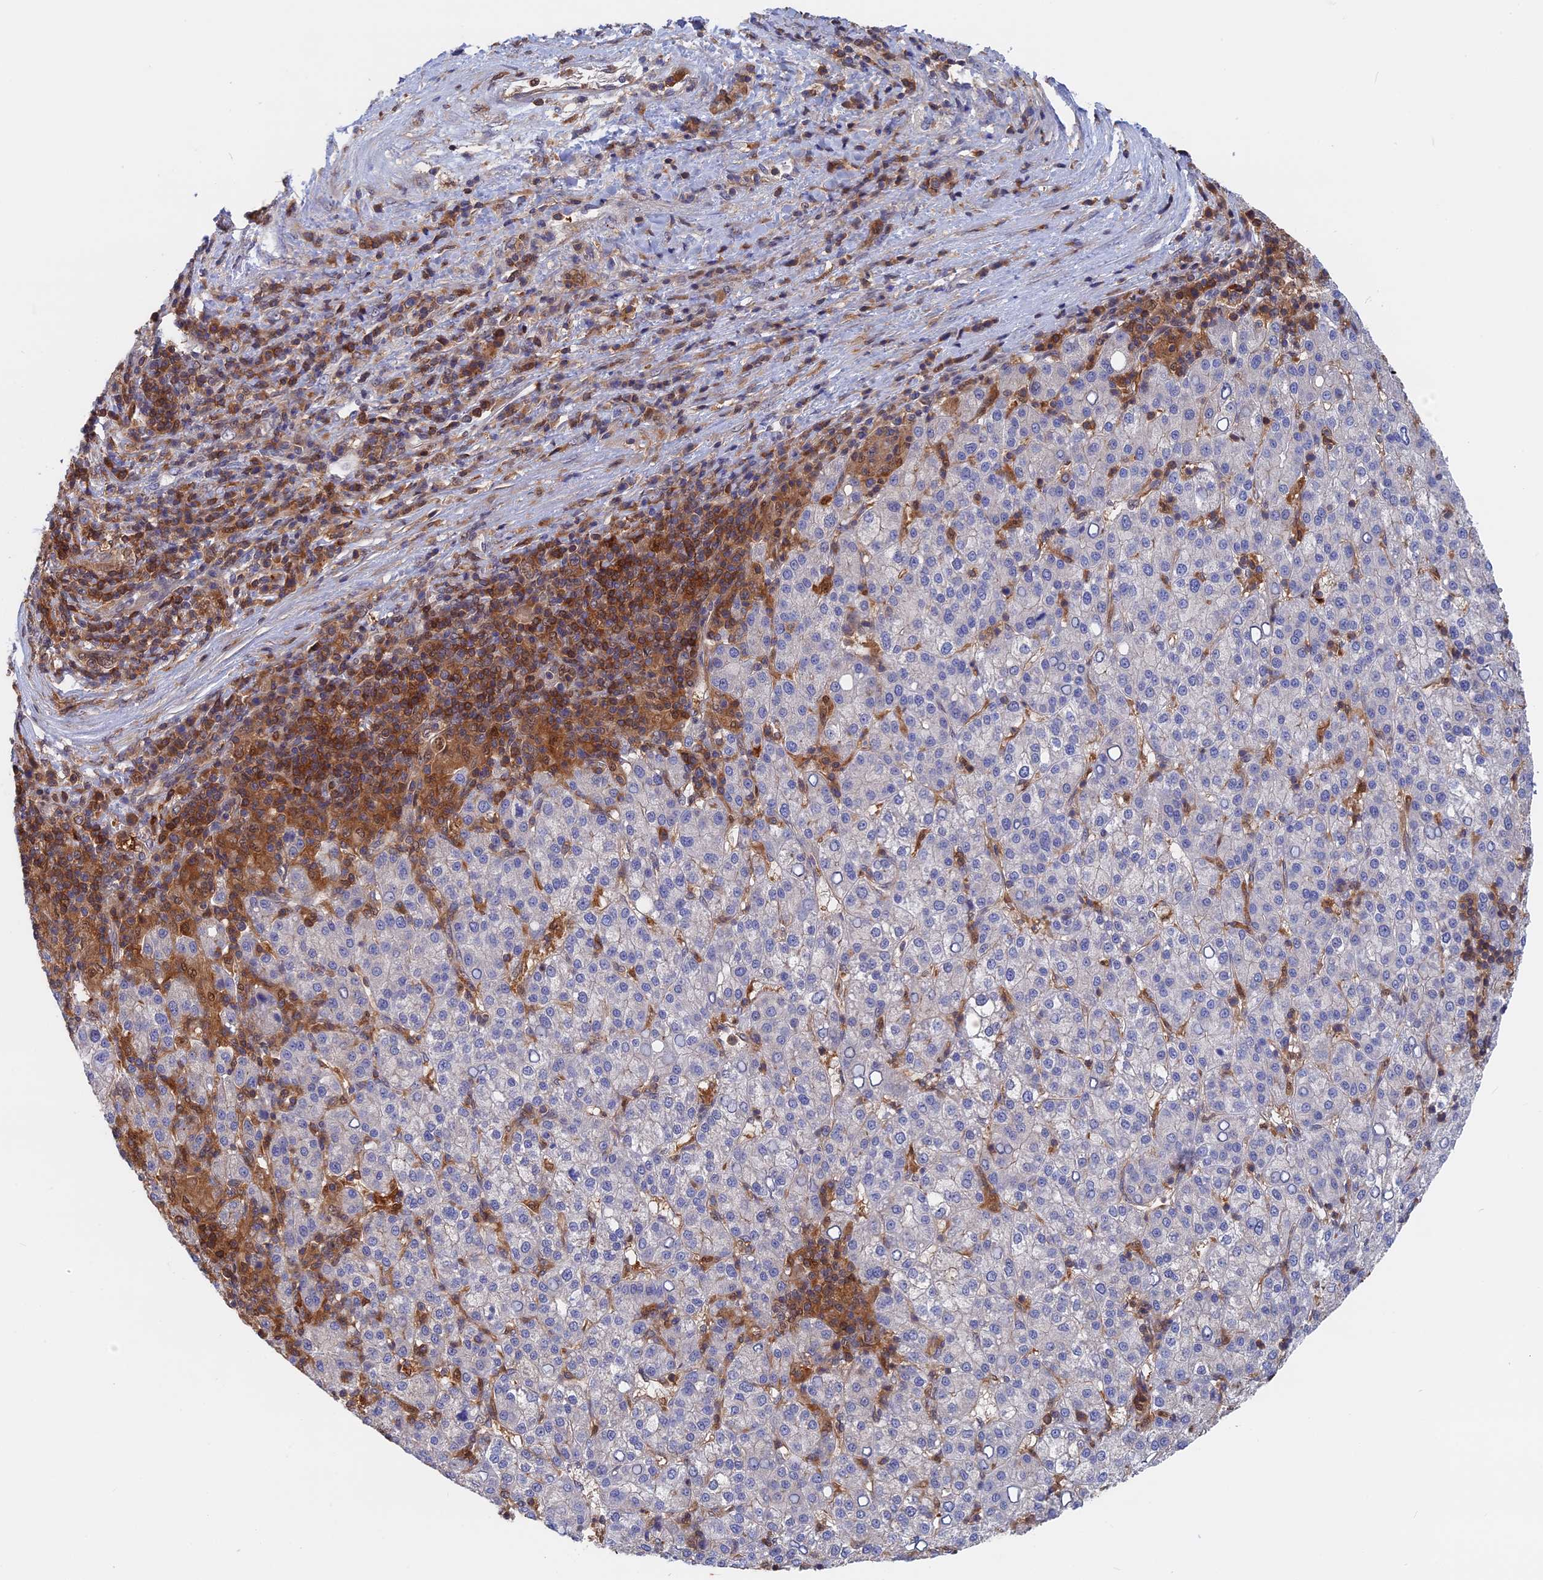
{"staining": {"intensity": "negative", "quantity": "none", "location": "none"}, "tissue": "liver cancer", "cell_type": "Tumor cells", "image_type": "cancer", "snomed": [{"axis": "morphology", "description": "Carcinoma, Hepatocellular, NOS"}, {"axis": "topography", "description": "Liver"}], "caption": "There is no significant expression in tumor cells of hepatocellular carcinoma (liver).", "gene": "BLVRA", "patient": {"sex": "female", "age": 58}}